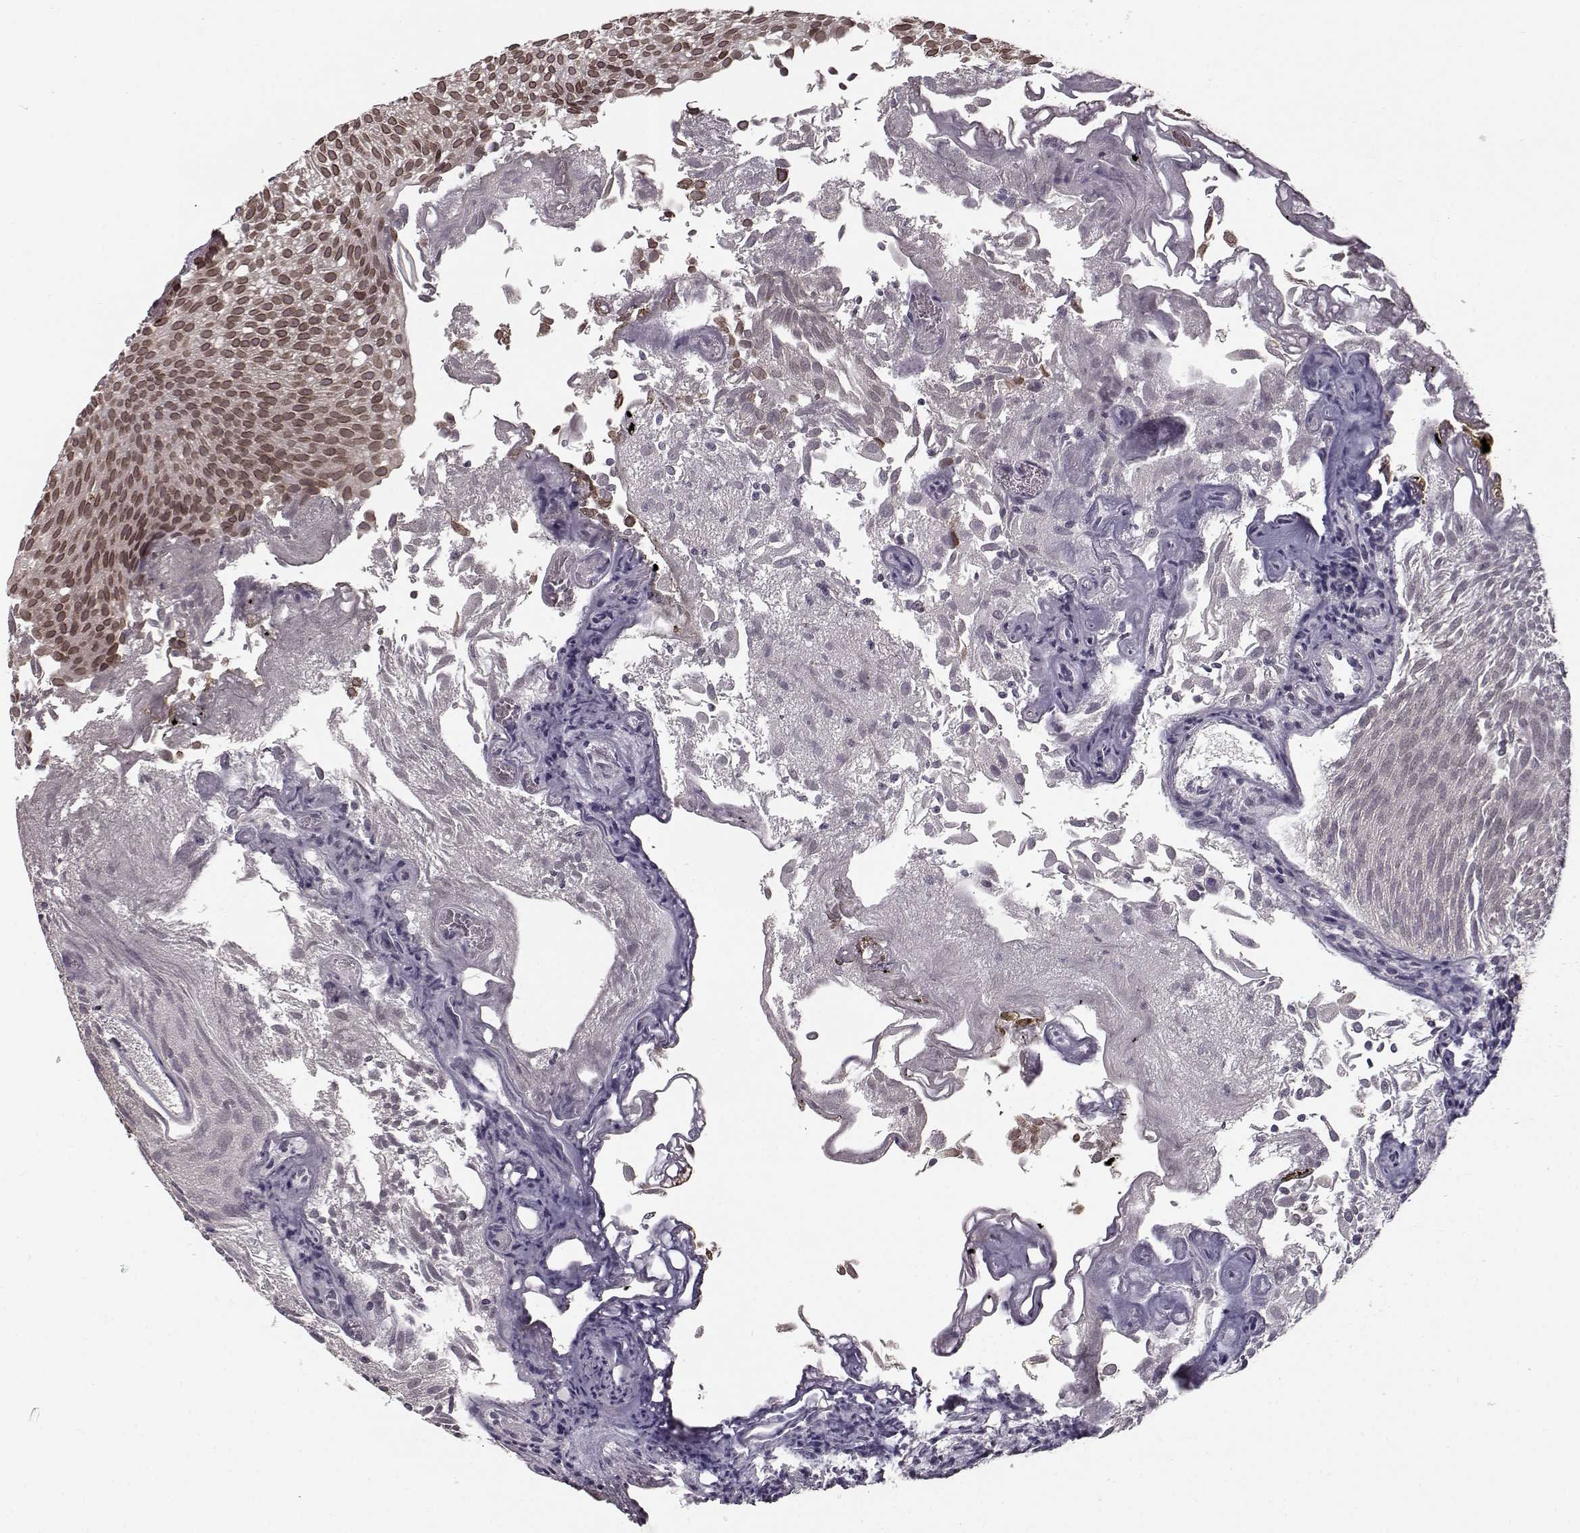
{"staining": {"intensity": "moderate", "quantity": ">75%", "location": "cytoplasmic/membranous,nuclear"}, "tissue": "urothelial cancer", "cell_type": "Tumor cells", "image_type": "cancer", "snomed": [{"axis": "morphology", "description": "Urothelial carcinoma, Low grade"}, {"axis": "topography", "description": "Urinary bladder"}], "caption": "The immunohistochemical stain labels moderate cytoplasmic/membranous and nuclear staining in tumor cells of urothelial cancer tissue.", "gene": "NUP37", "patient": {"sex": "male", "age": 52}}